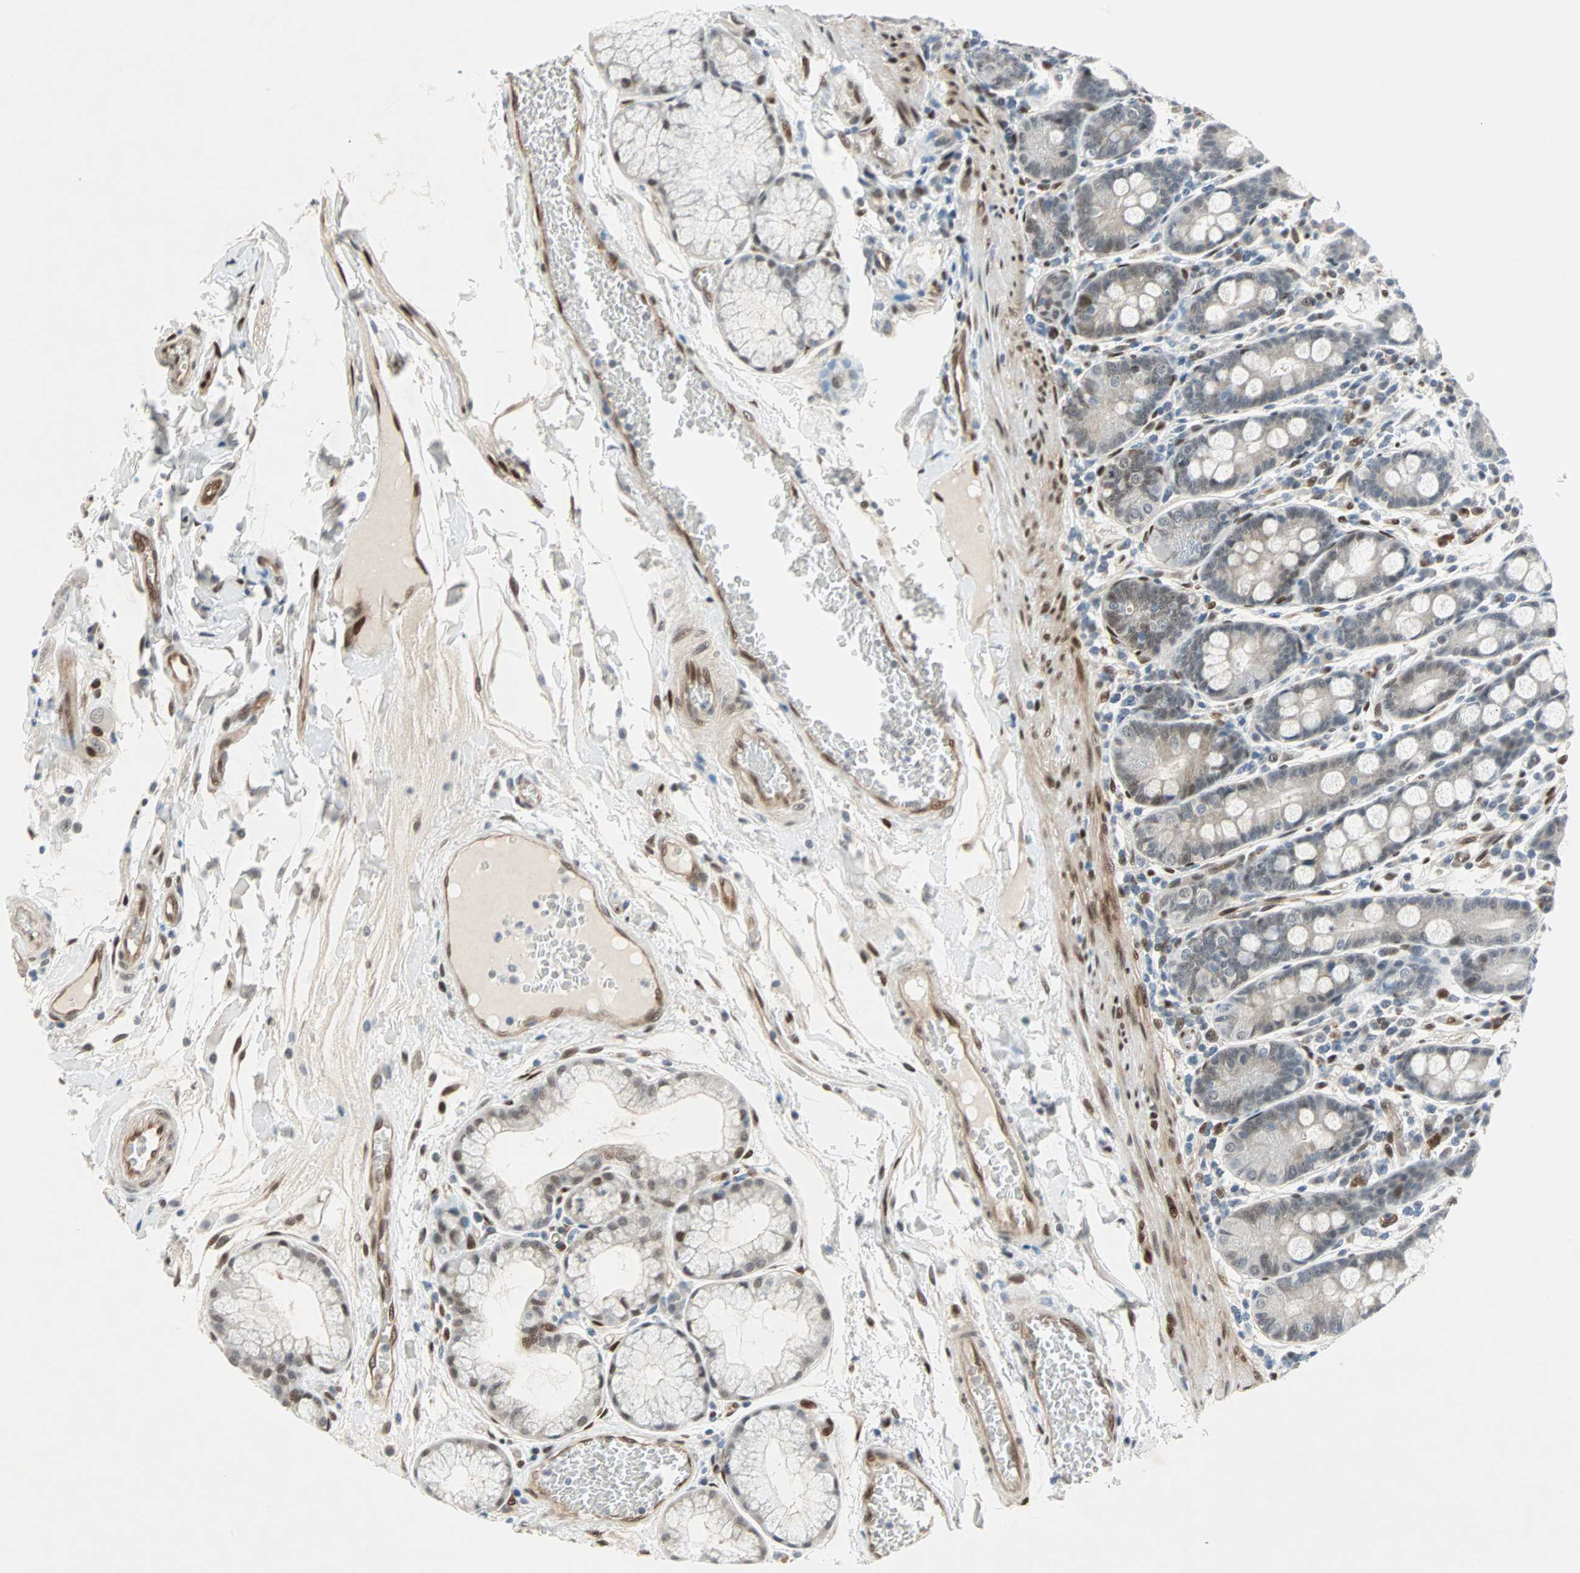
{"staining": {"intensity": "weak", "quantity": "<25%", "location": "nuclear"}, "tissue": "duodenum", "cell_type": "Glandular cells", "image_type": "normal", "snomed": [{"axis": "morphology", "description": "Normal tissue, NOS"}, {"axis": "topography", "description": "Duodenum"}], "caption": "Immunohistochemistry histopathology image of benign duodenum: duodenum stained with DAB (3,3'-diaminobenzidine) shows no significant protein positivity in glandular cells. (Stains: DAB (3,3'-diaminobenzidine) immunohistochemistry (IHC) with hematoxylin counter stain, Microscopy: brightfield microscopy at high magnification).", "gene": "WWTR1", "patient": {"sex": "male", "age": 50}}